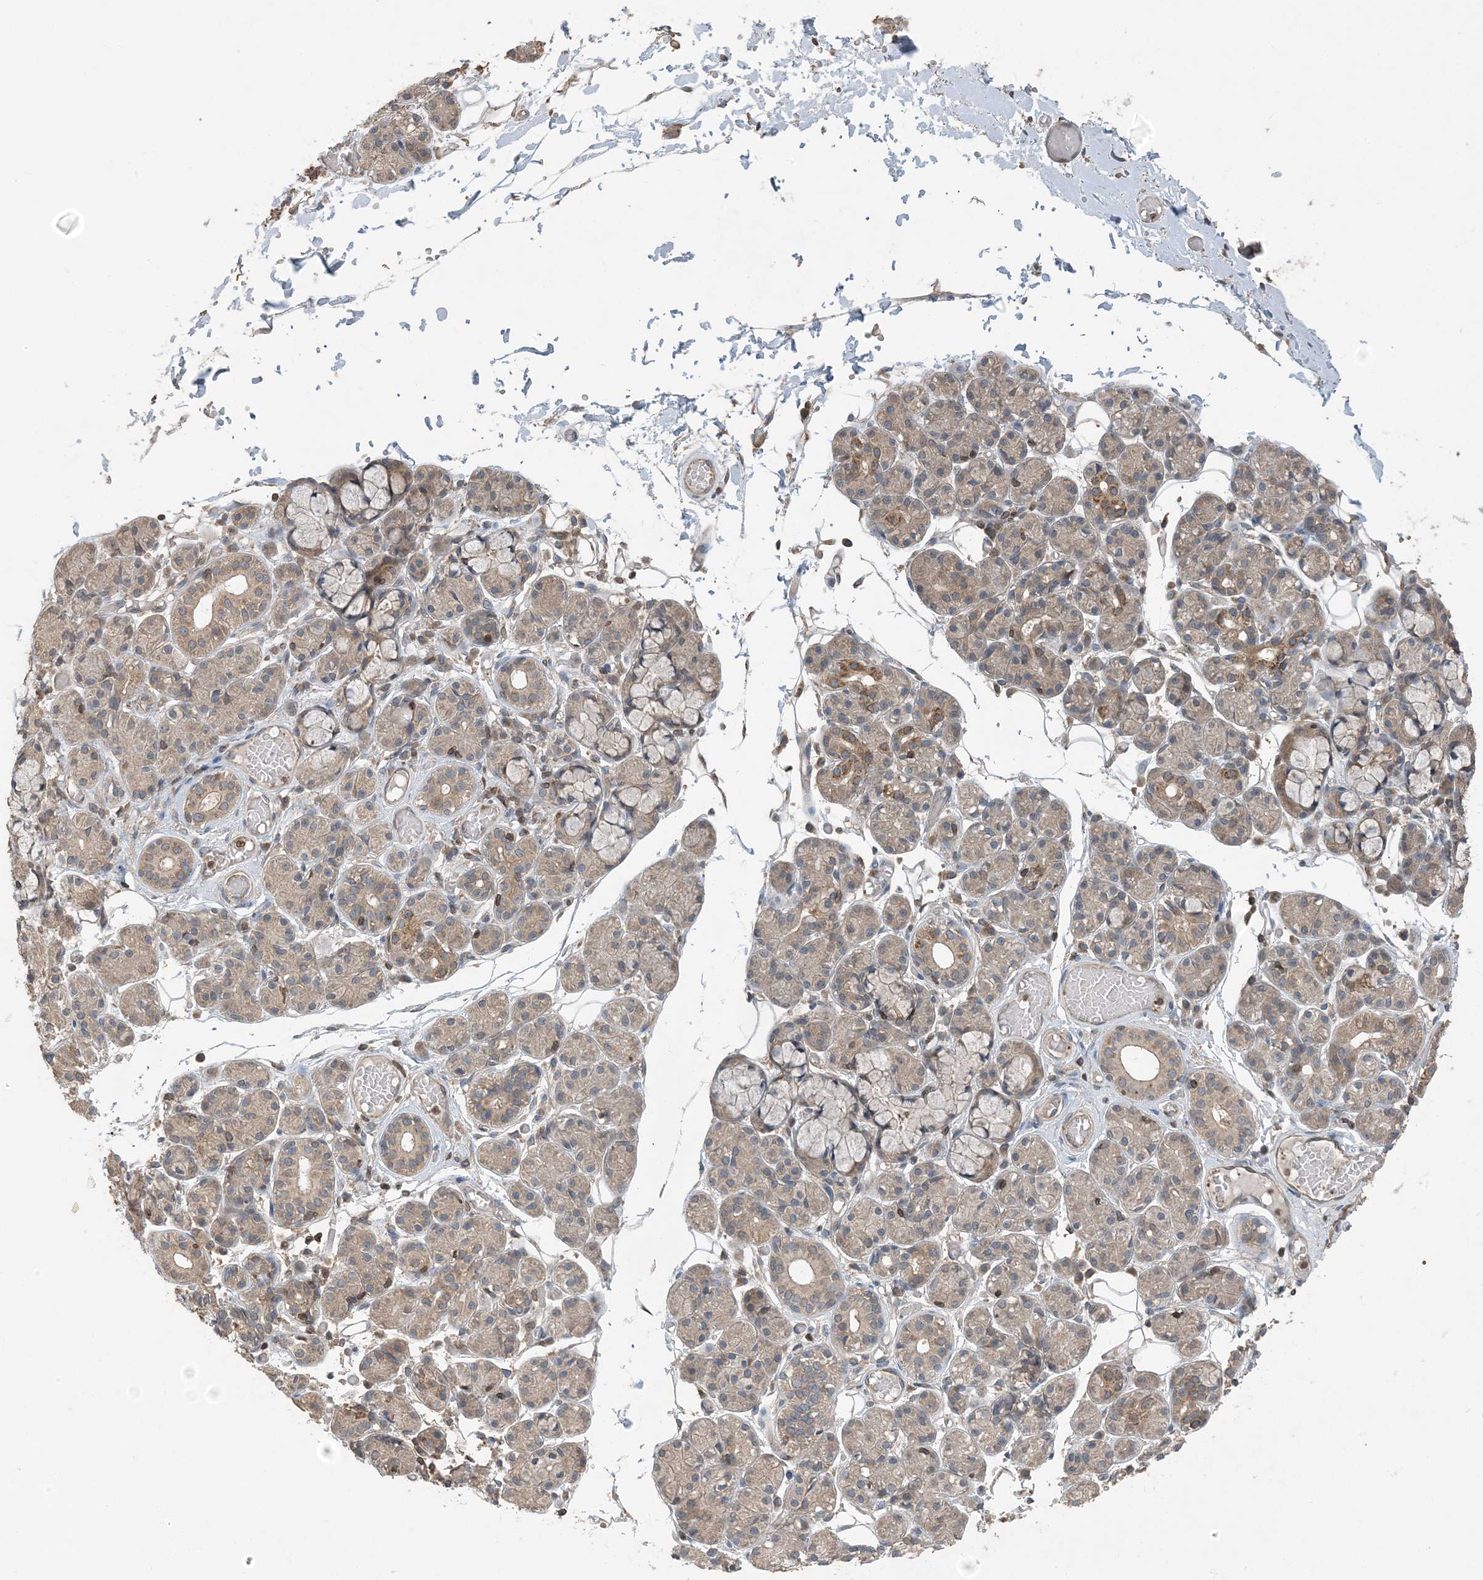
{"staining": {"intensity": "moderate", "quantity": "25%-75%", "location": "cytoplasmic/membranous"}, "tissue": "salivary gland", "cell_type": "Glandular cells", "image_type": "normal", "snomed": [{"axis": "morphology", "description": "Normal tissue, NOS"}, {"axis": "topography", "description": "Salivary gland"}], "caption": "Immunohistochemistry staining of benign salivary gland, which shows medium levels of moderate cytoplasmic/membranous staining in about 25%-75% of glandular cells indicating moderate cytoplasmic/membranous protein positivity. The staining was performed using DAB (3,3'-diaminobenzidine) (brown) for protein detection and nuclei were counterstained in hematoxylin (blue).", "gene": "ZFAND2B", "patient": {"sex": "male", "age": 63}}